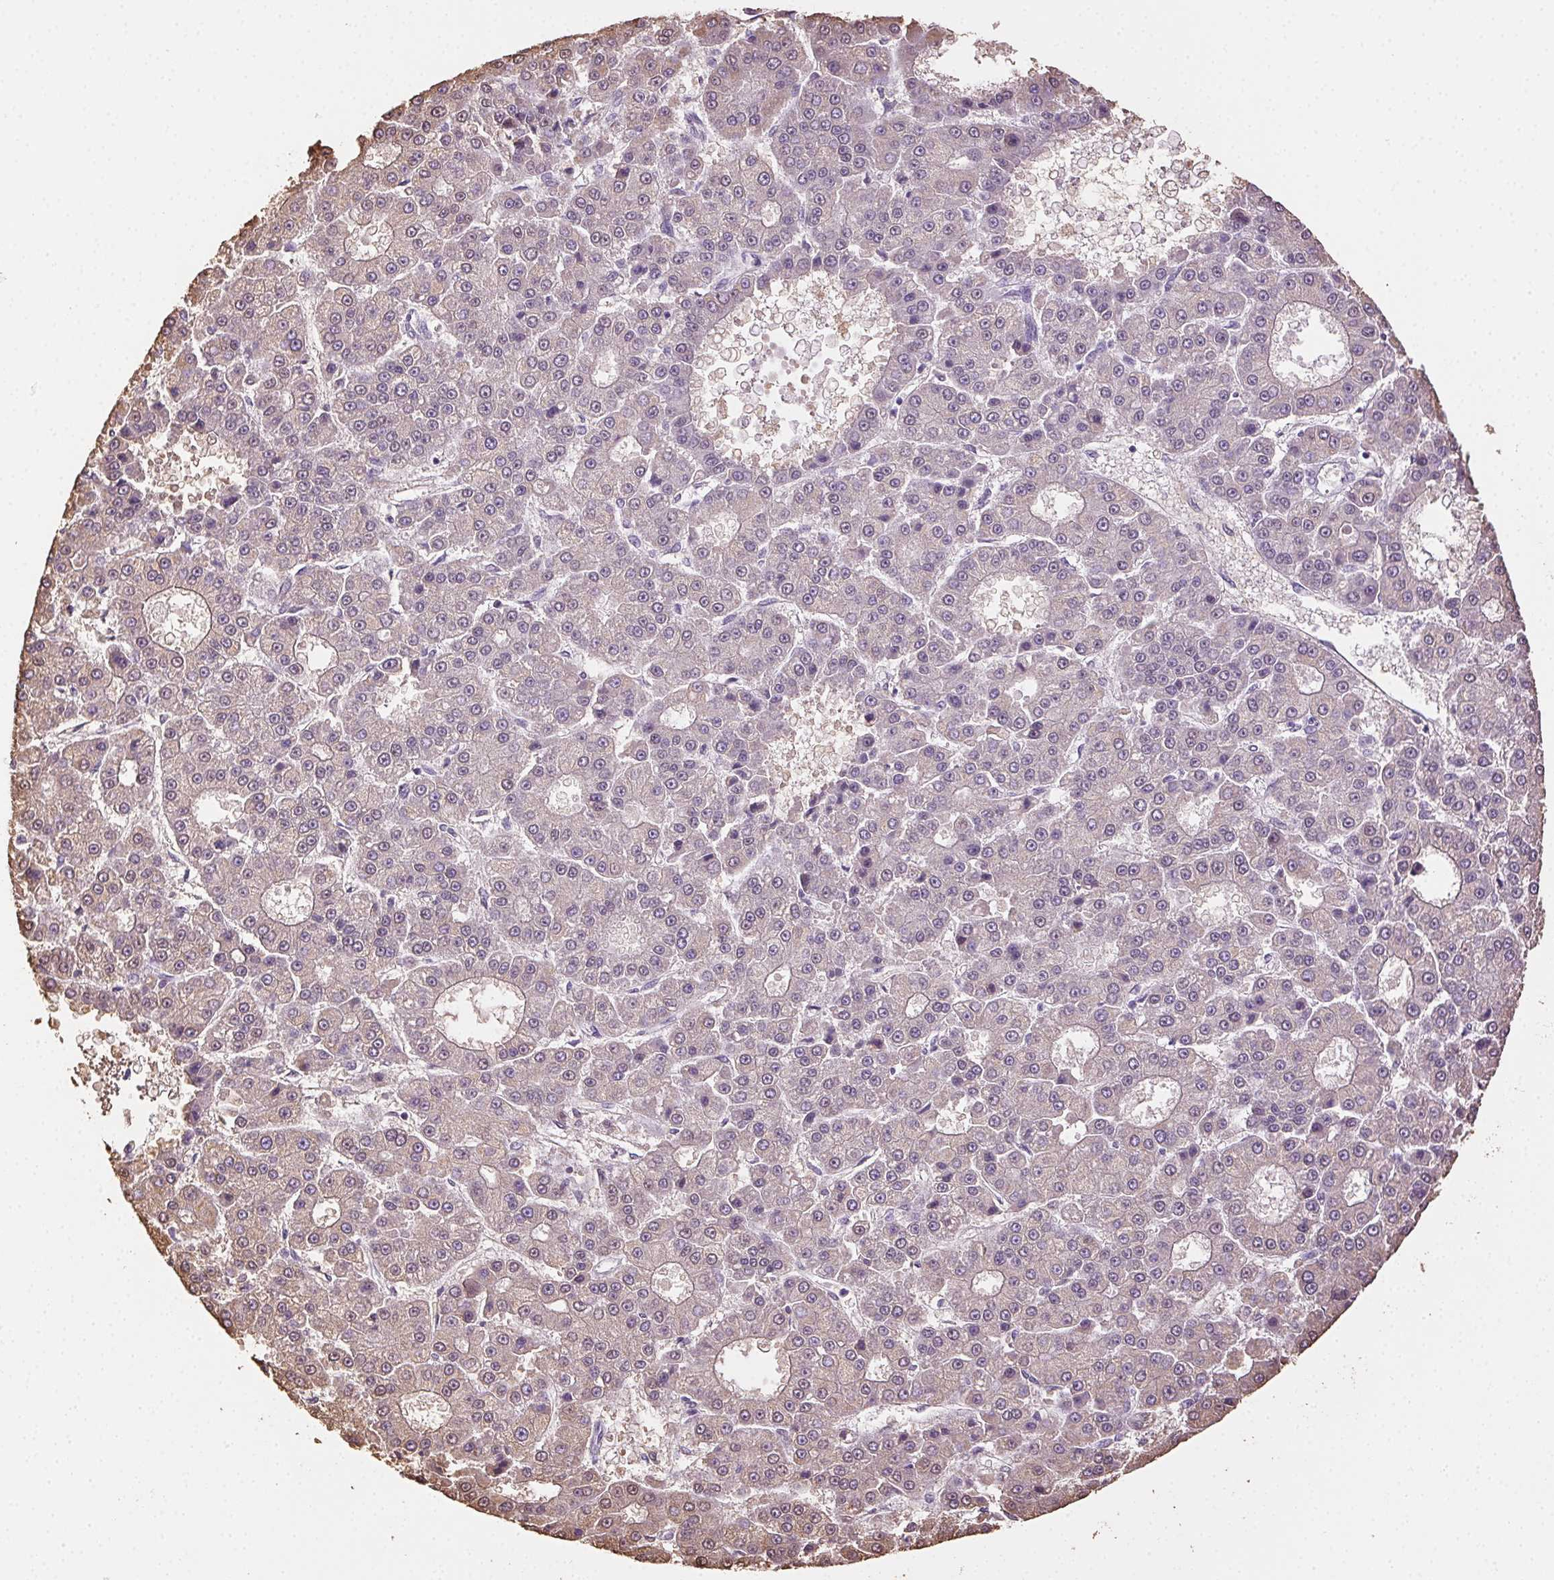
{"staining": {"intensity": "weak", "quantity": "<25%", "location": "cytoplasmic/membranous"}, "tissue": "liver cancer", "cell_type": "Tumor cells", "image_type": "cancer", "snomed": [{"axis": "morphology", "description": "Carcinoma, Hepatocellular, NOS"}, {"axis": "topography", "description": "Liver"}], "caption": "Tumor cells are negative for protein expression in human liver hepatocellular carcinoma. Brightfield microscopy of immunohistochemistry (IHC) stained with DAB (brown) and hematoxylin (blue), captured at high magnification.", "gene": "CLDN10", "patient": {"sex": "male", "age": 70}}